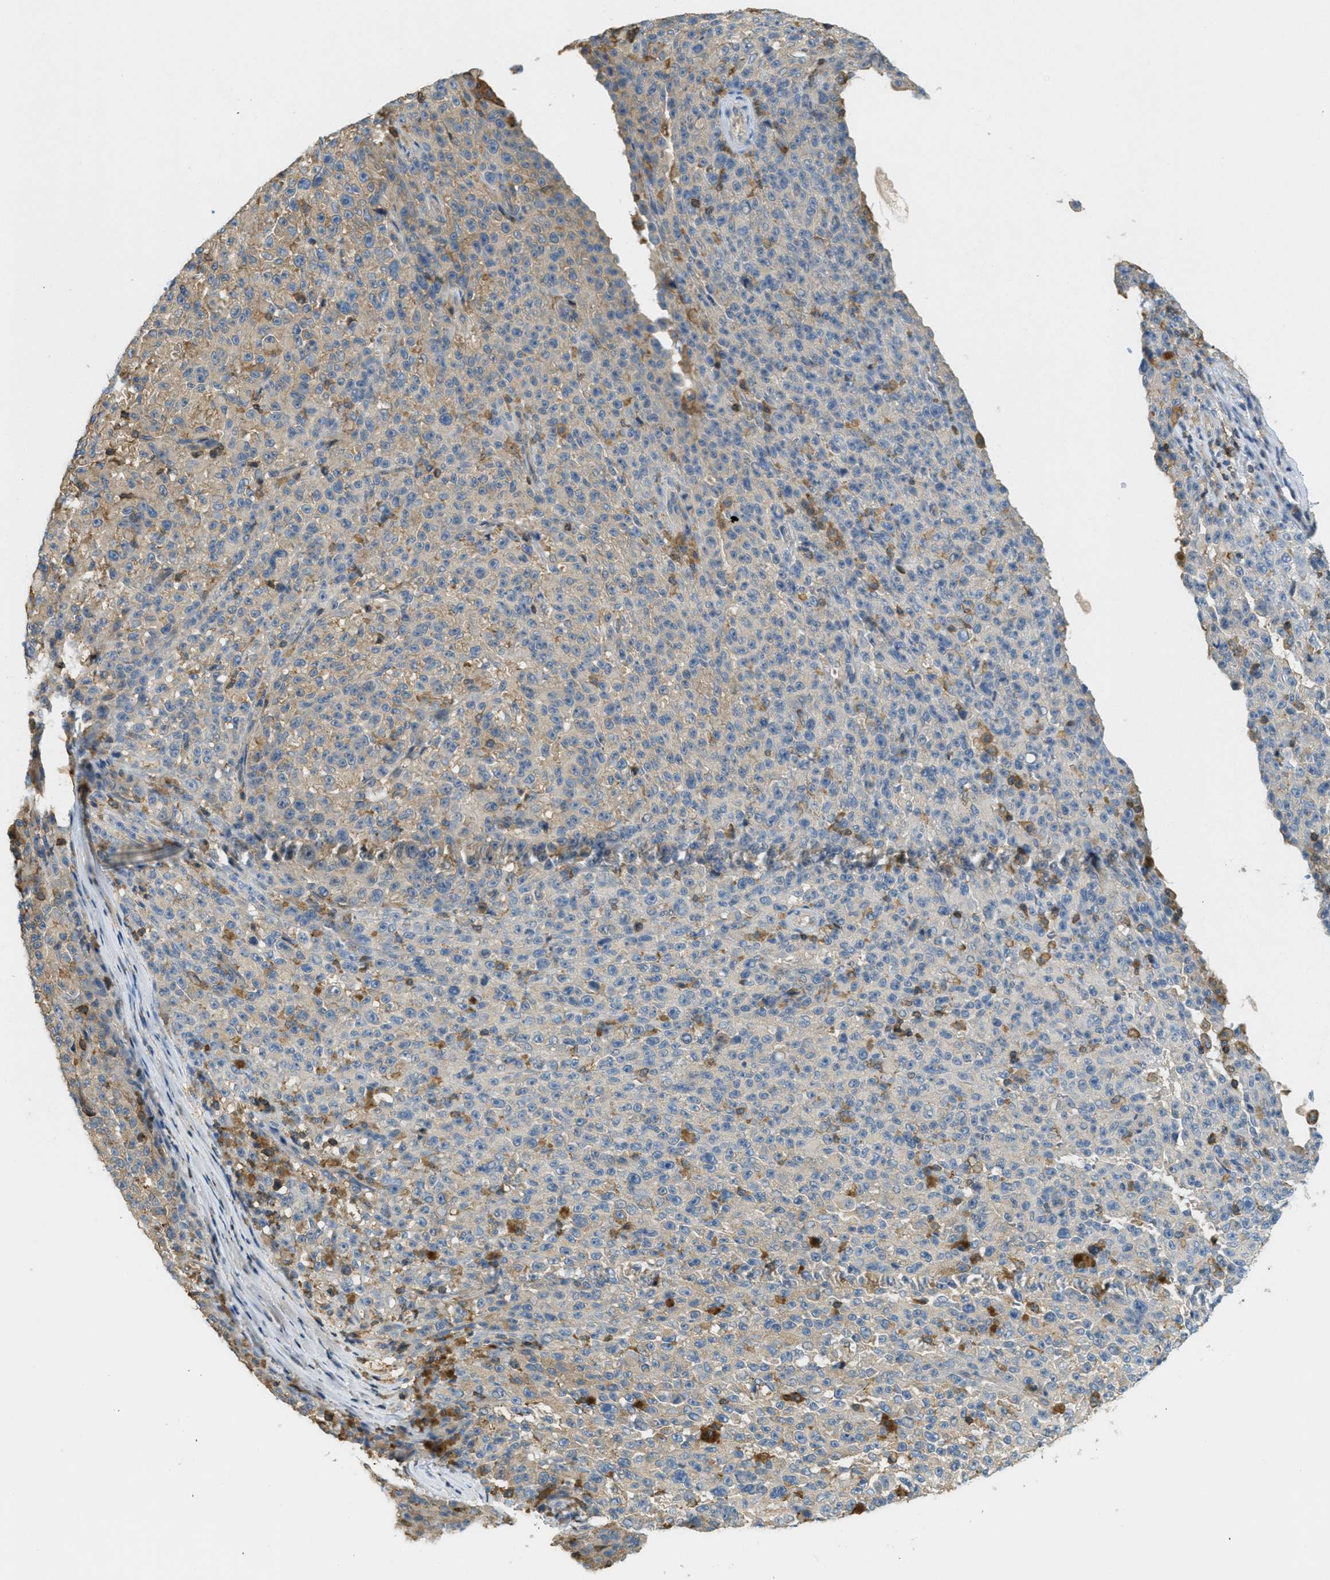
{"staining": {"intensity": "weak", "quantity": "<25%", "location": "cytoplasmic/membranous"}, "tissue": "melanoma", "cell_type": "Tumor cells", "image_type": "cancer", "snomed": [{"axis": "morphology", "description": "Malignant melanoma, NOS"}, {"axis": "topography", "description": "Skin"}], "caption": "Immunohistochemical staining of melanoma displays no significant positivity in tumor cells. (Brightfield microscopy of DAB (3,3'-diaminobenzidine) immunohistochemistry (IHC) at high magnification).", "gene": "GRIK2", "patient": {"sex": "female", "age": 82}}